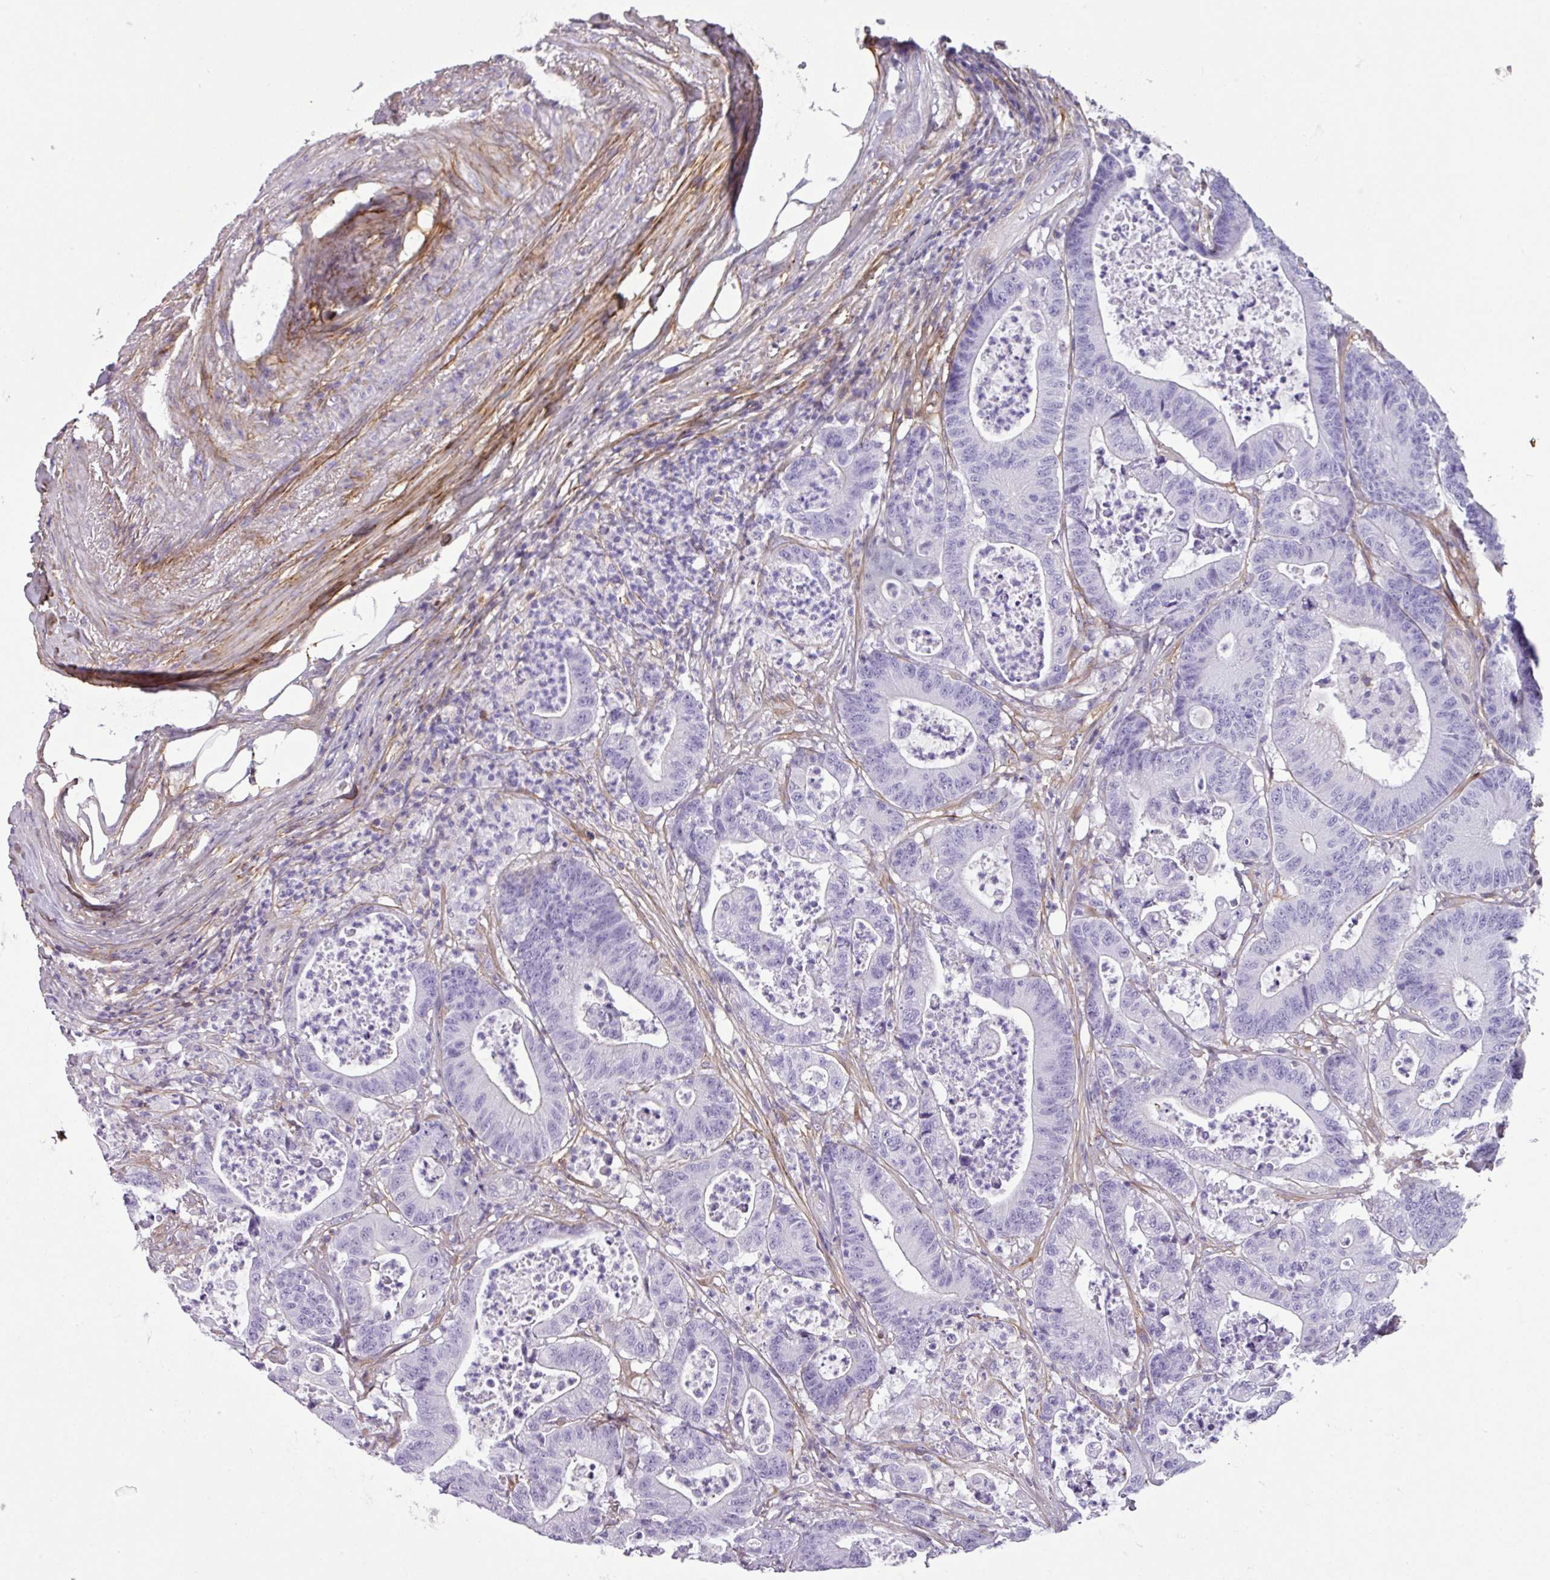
{"staining": {"intensity": "negative", "quantity": "none", "location": "none"}, "tissue": "colorectal cancer", "cell_type": "Tumor cells", "image_type": "cancer", "snomed": [{"axis": "morphology", "description": "Adenocarcinoma, NOS"}, {"axis": "topography", "description": "Colon"}], "caption": "Colorectal cancer (adenocarcinoma) was stained to show a protein in brown. There is no significant staining in tumor cells. The staining was performed using DAB to visualize the protein expression in brown, while the nuclei were stained in blue with hematoxylin (Magnification: 20x).", "gene": "PARD6G", "patient": {"sex": "female", "age": 84}}